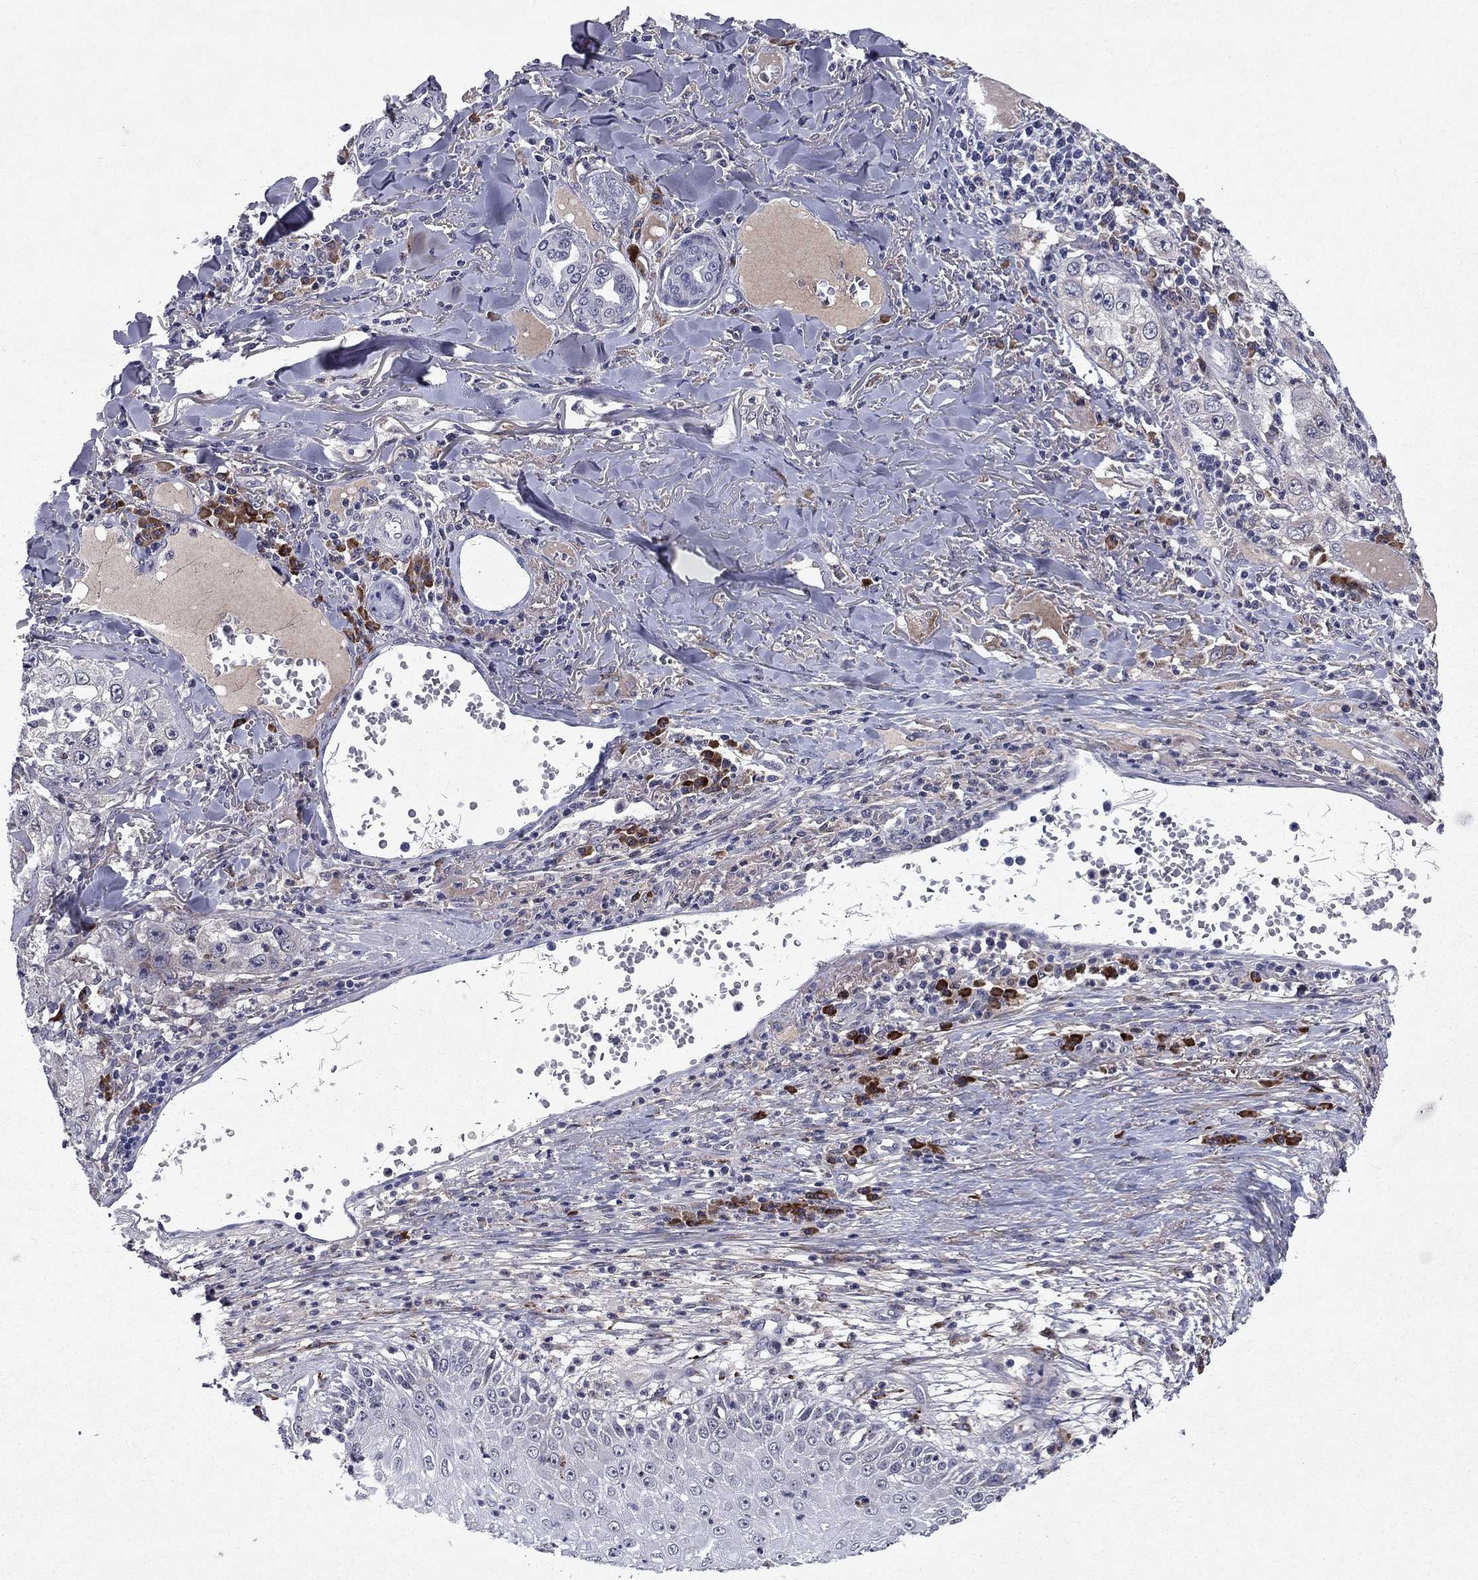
{"staining": {"intensity": "negative", "quantity": "none", "location": "none"}, "tissue": "skin cancer", "cell_type": "Tumor cells", "image_type": "cancer", "snomed": [{"axis": "morphology", "description": "Squamous cell carcinoma, NOS"}, {"axis": "topography", "description": "Skin"}], "caption": "A histopathology image of human skin cancer is negative for staining in tumor cells.", "gene": "ECM1", "patient": {"sex": "male", "age": 82}}